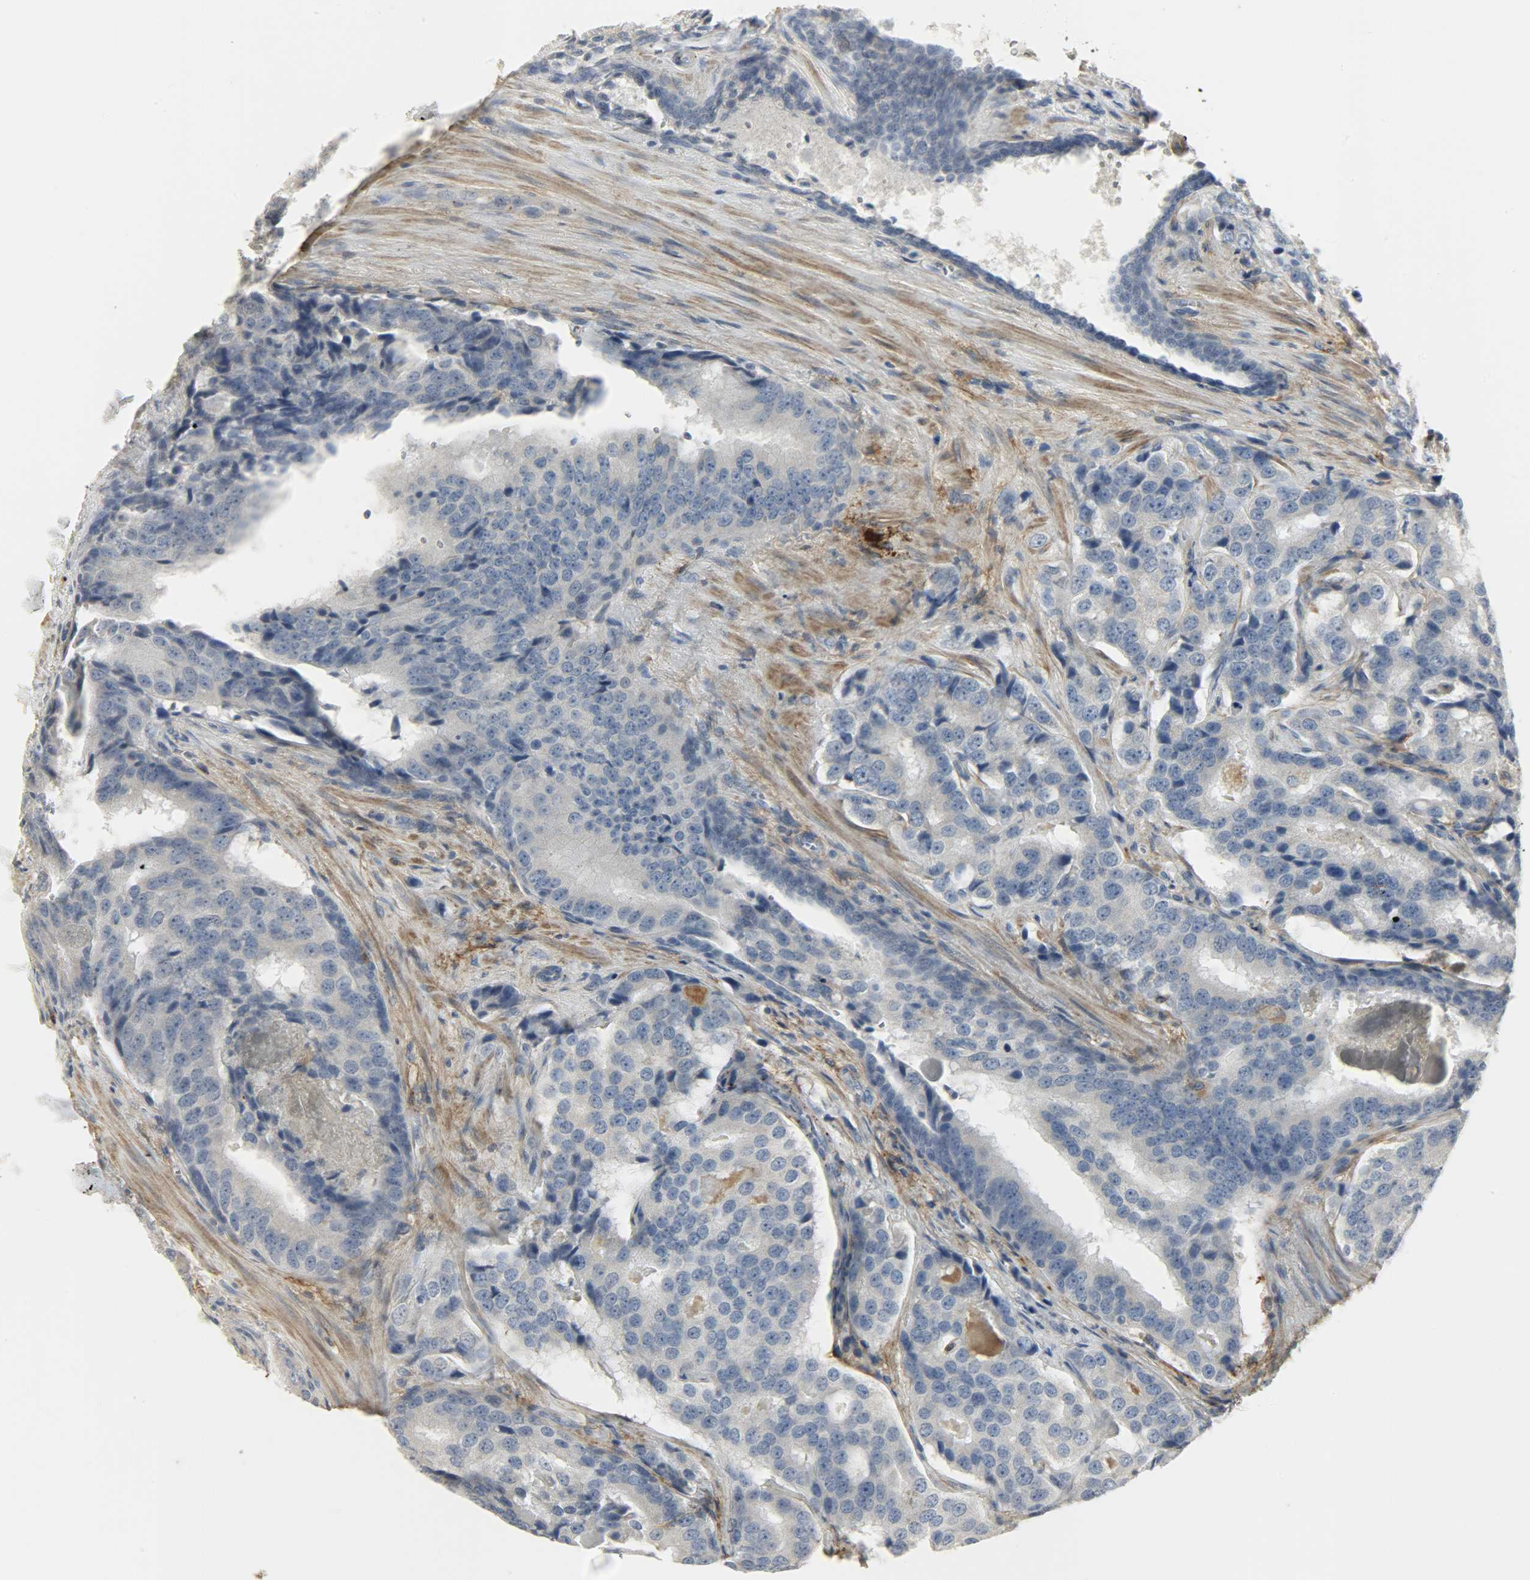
{"staining": {"intensity": "negative", "quantity": "none", "location": "none"}, "tissue": "prostate cancer", "cell_type": "Tumor cells", "image_type": "cancer", "snomed": [{"axis": "morphology", "description": "Adenocarcinoma, High grade"}, {"axis": "topography", "description": "Prostate"}], "caption": "A photomicrograph of human prostate cancer (adenocarcinoma (high-grade)) is negative for staining in tumor cells.", "gene": "ENPEP", "patient": {"sex": "male", "age": 58}}